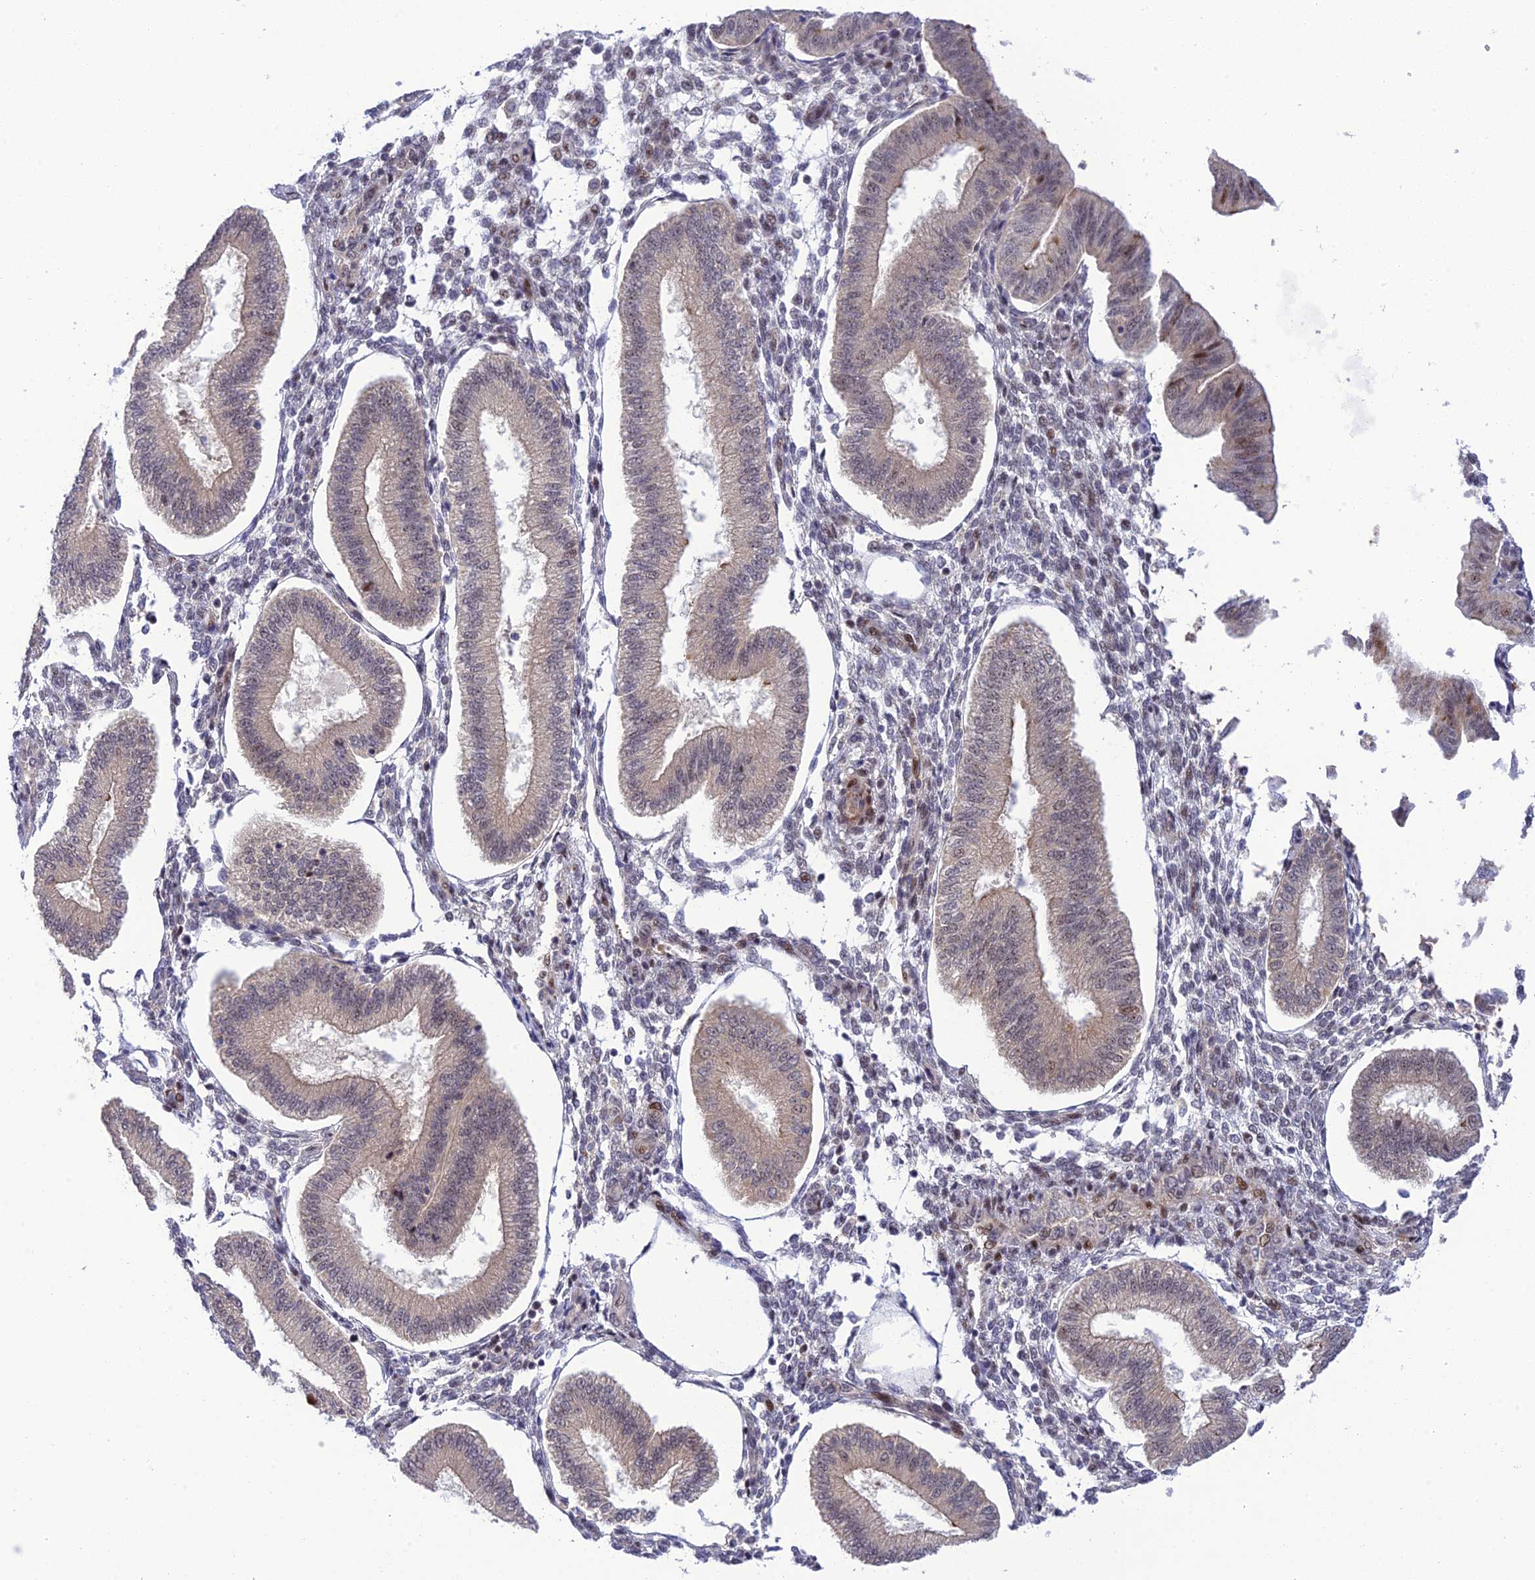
{"staining": {"intensity": "negative", "quantity": "none", "location": "none"}, "tissue": "endometrium", "cell_type": "Cells in endometrial stroma", "image_type": "normal", "snomed": [{"axis": "morphology", "description": "Normal tissue, NOS"}, {"axis": "topography", "description": "Endometrium"}], "caption": "A micrograph of endometrium stained for a protein exhibits no brown staining in cells in endometrial stroma. (Immunohistochemistry (ihc), brightfield microscopy, high magnification).", "gene": "ZNF584", "patient": {"sex": "female", "age": 39}}